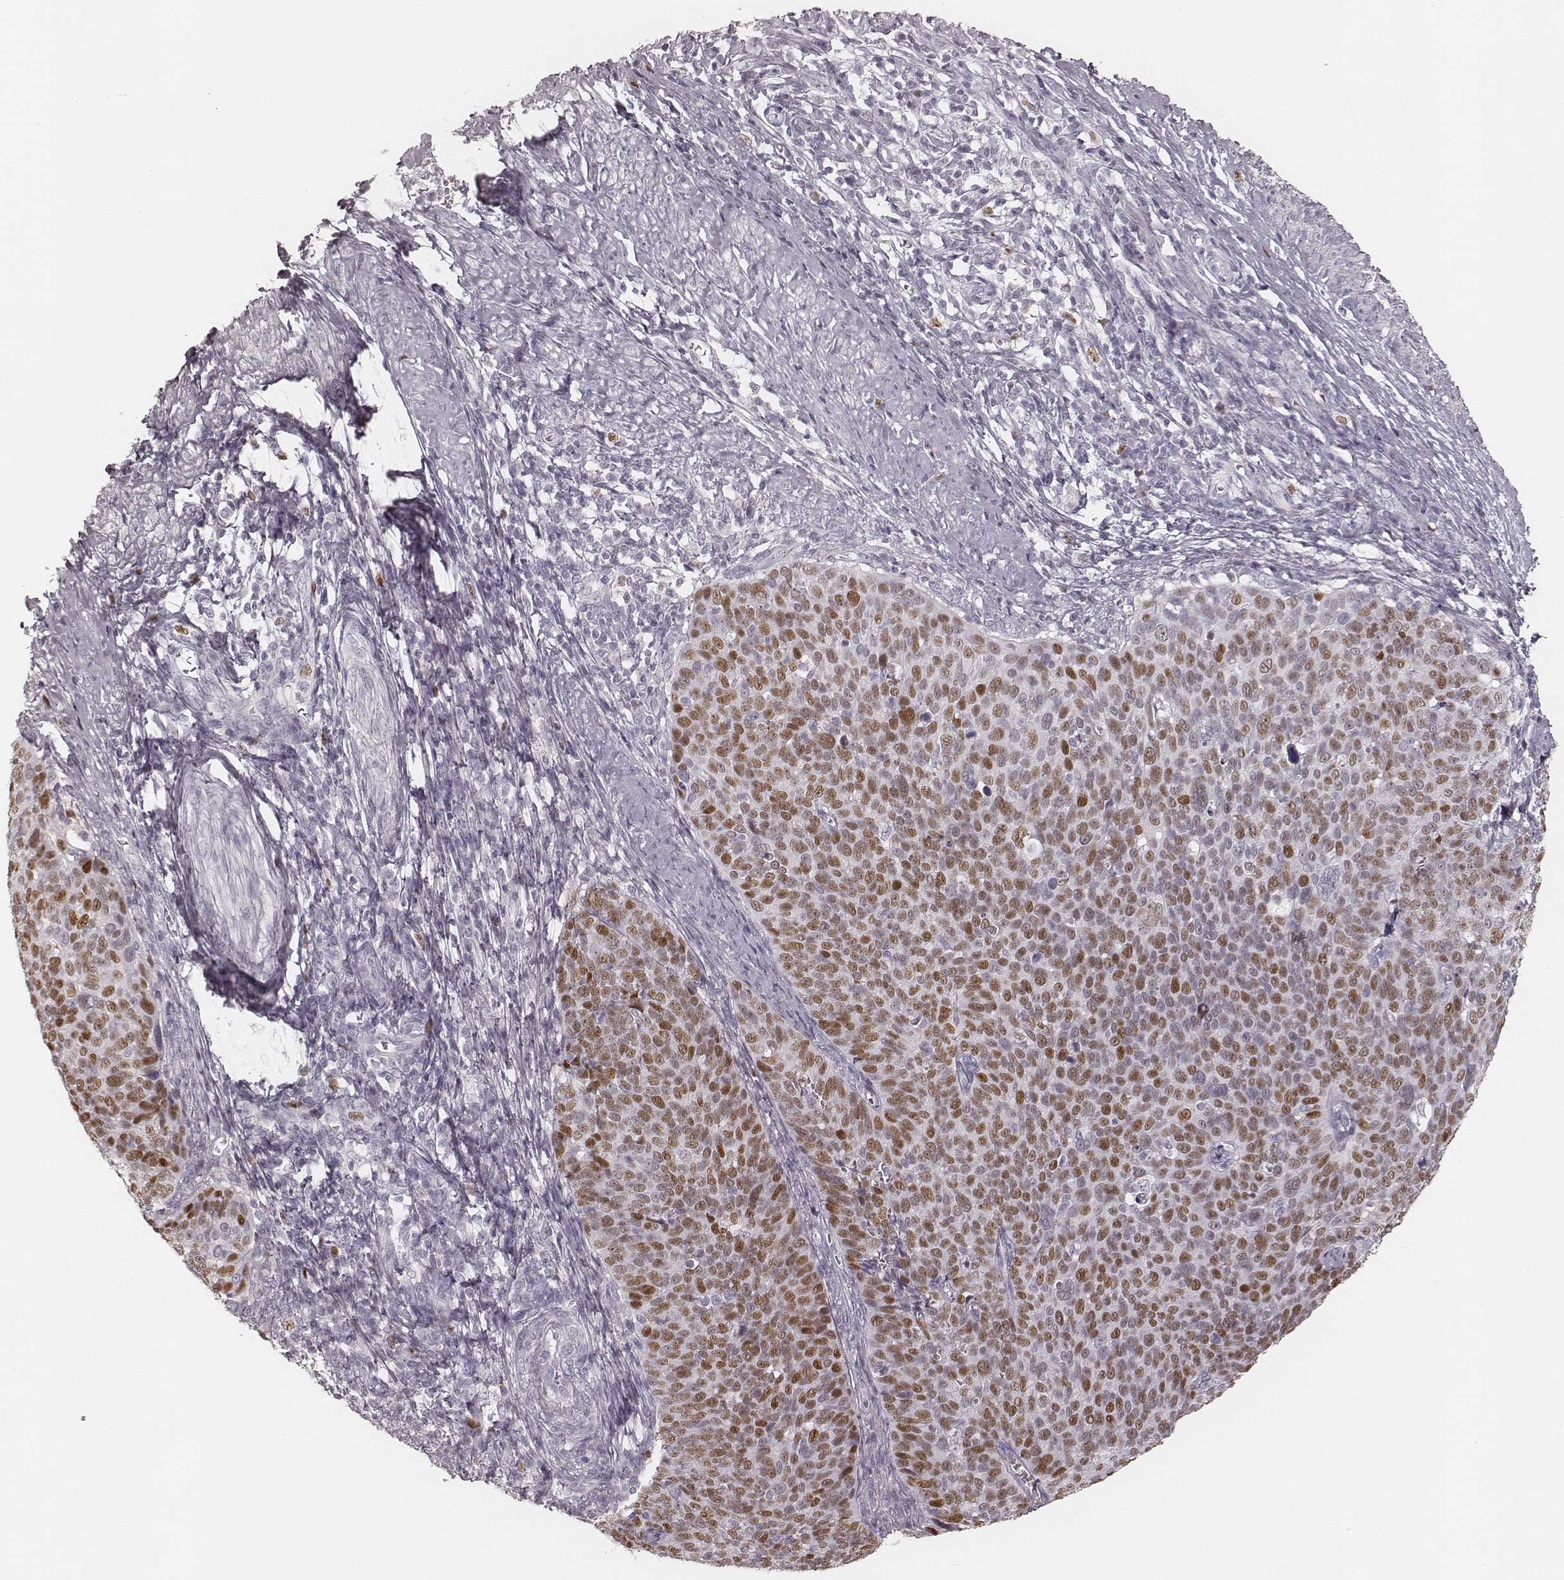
{"staining": {"intensity": "moderate", "quantity": ">75%", "location": "nuclear"}, "tissue": "cervical cancer", "cell_type": "Tumor cells", "image_type": "cancer", "snomed": [{"axis": "morphology", "description": "Normal tissue, NOS"}, {"axis": "morphology", "description": "Squamous cell carcinoma, NOS"}, {"axis": "topography", "description": "Cervix"}], "caption": "About >75% of tumor cells in cervical cancer (squamous cell carcinoma) show moderate nuclear protein staining as visualized by brown immunohistochemical staining.", "gene": "TEX37", "patient": {"sex": "female", "age": 39}}